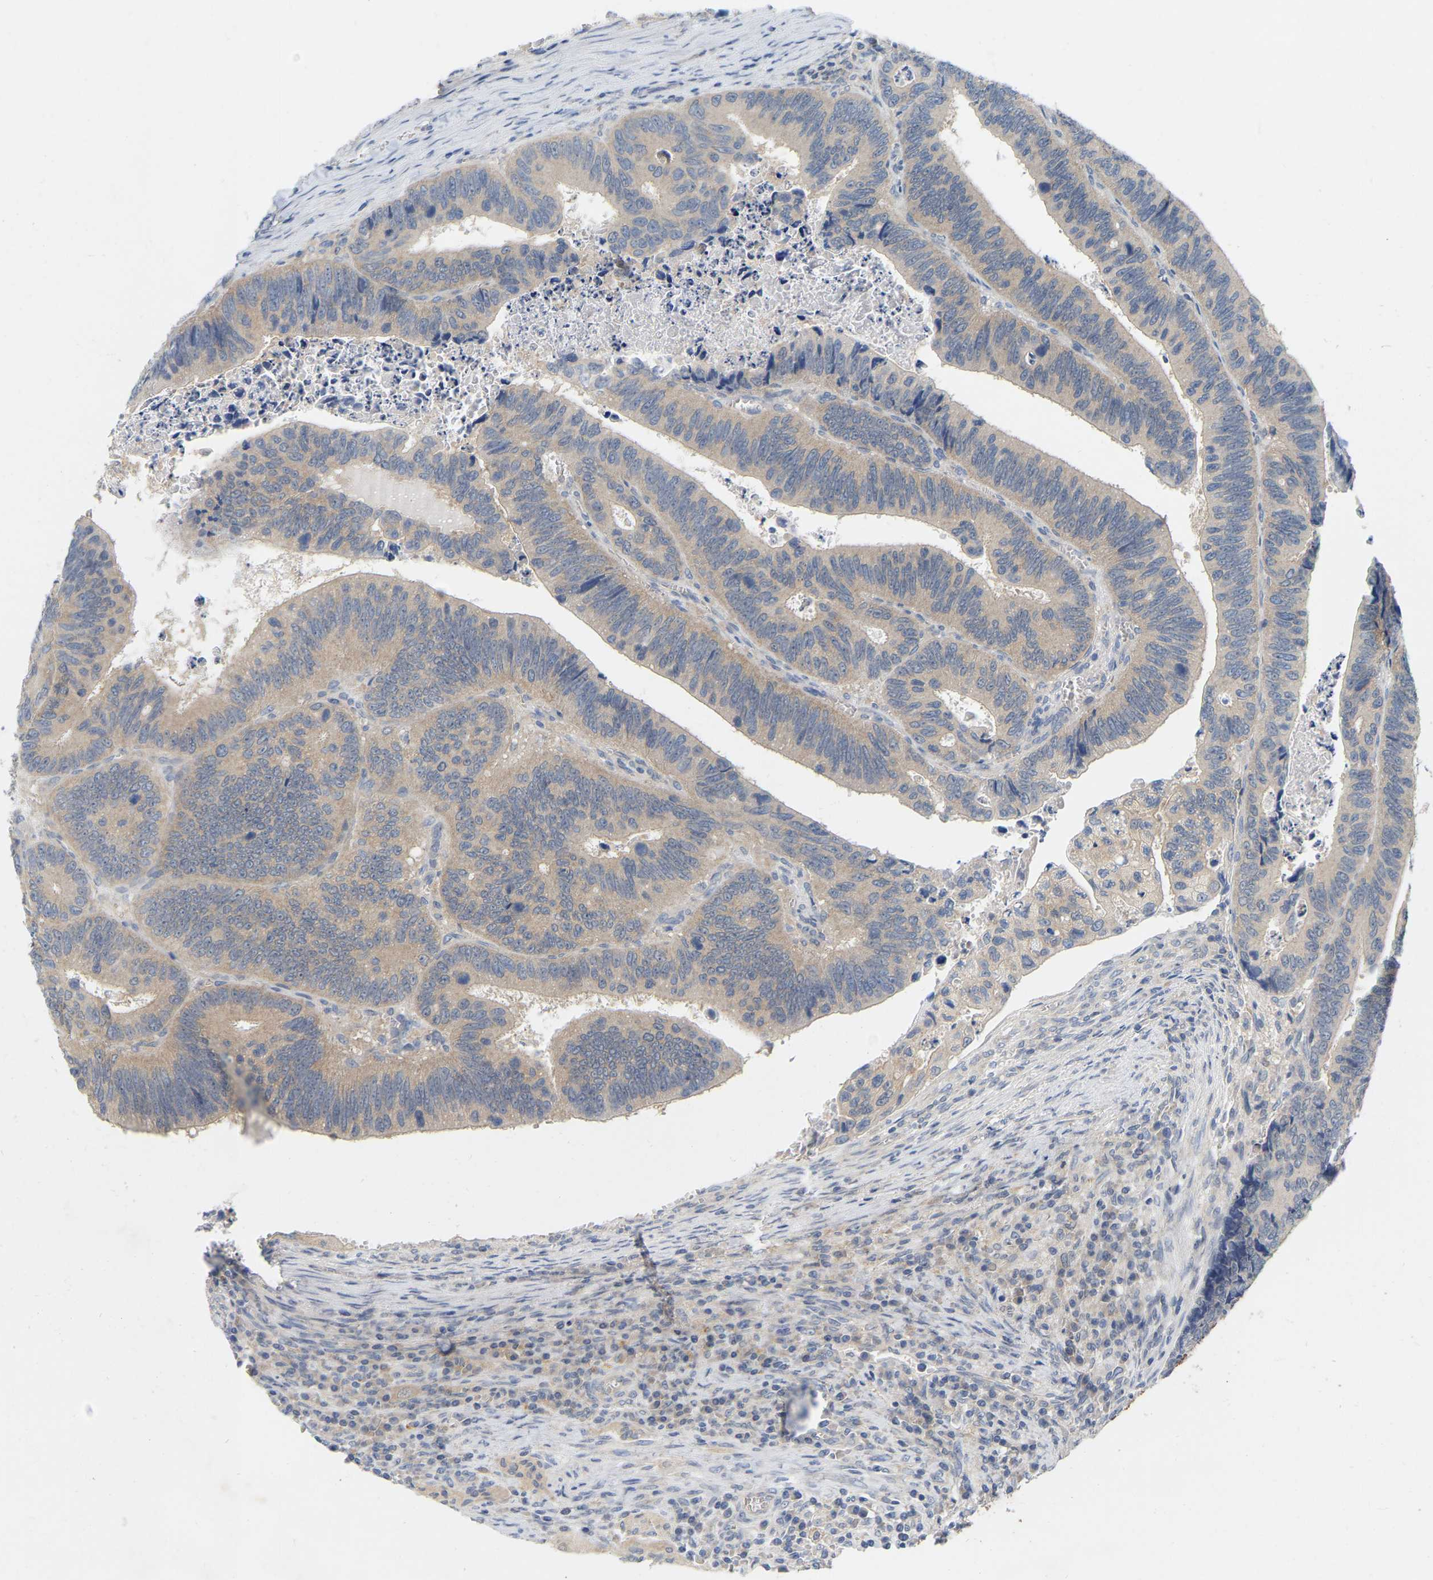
{"staining": {"intensity": "weak", "quantity": ">75%", "location": "cytoplasmic/membranous"}, "tissue": "colorectal cancer", "cell_type": "Tumor cells", "image_type": "cancer", "snomed": [{"axis": "morphology", "description": "Inflammation, NOS"}, {"axis": "morphology", "description": "Adenocarcinoma, NOS"}, {"axis": "topography", "description": "Colon"}], "caption": "Brown immunohistochemical staining in colorectal cancer shows weak cytoplasmic/membranous positivity in about >75% of tumor cells.", "gene": "WIPI2", "patient": {"sex": "male", "age": 72}}